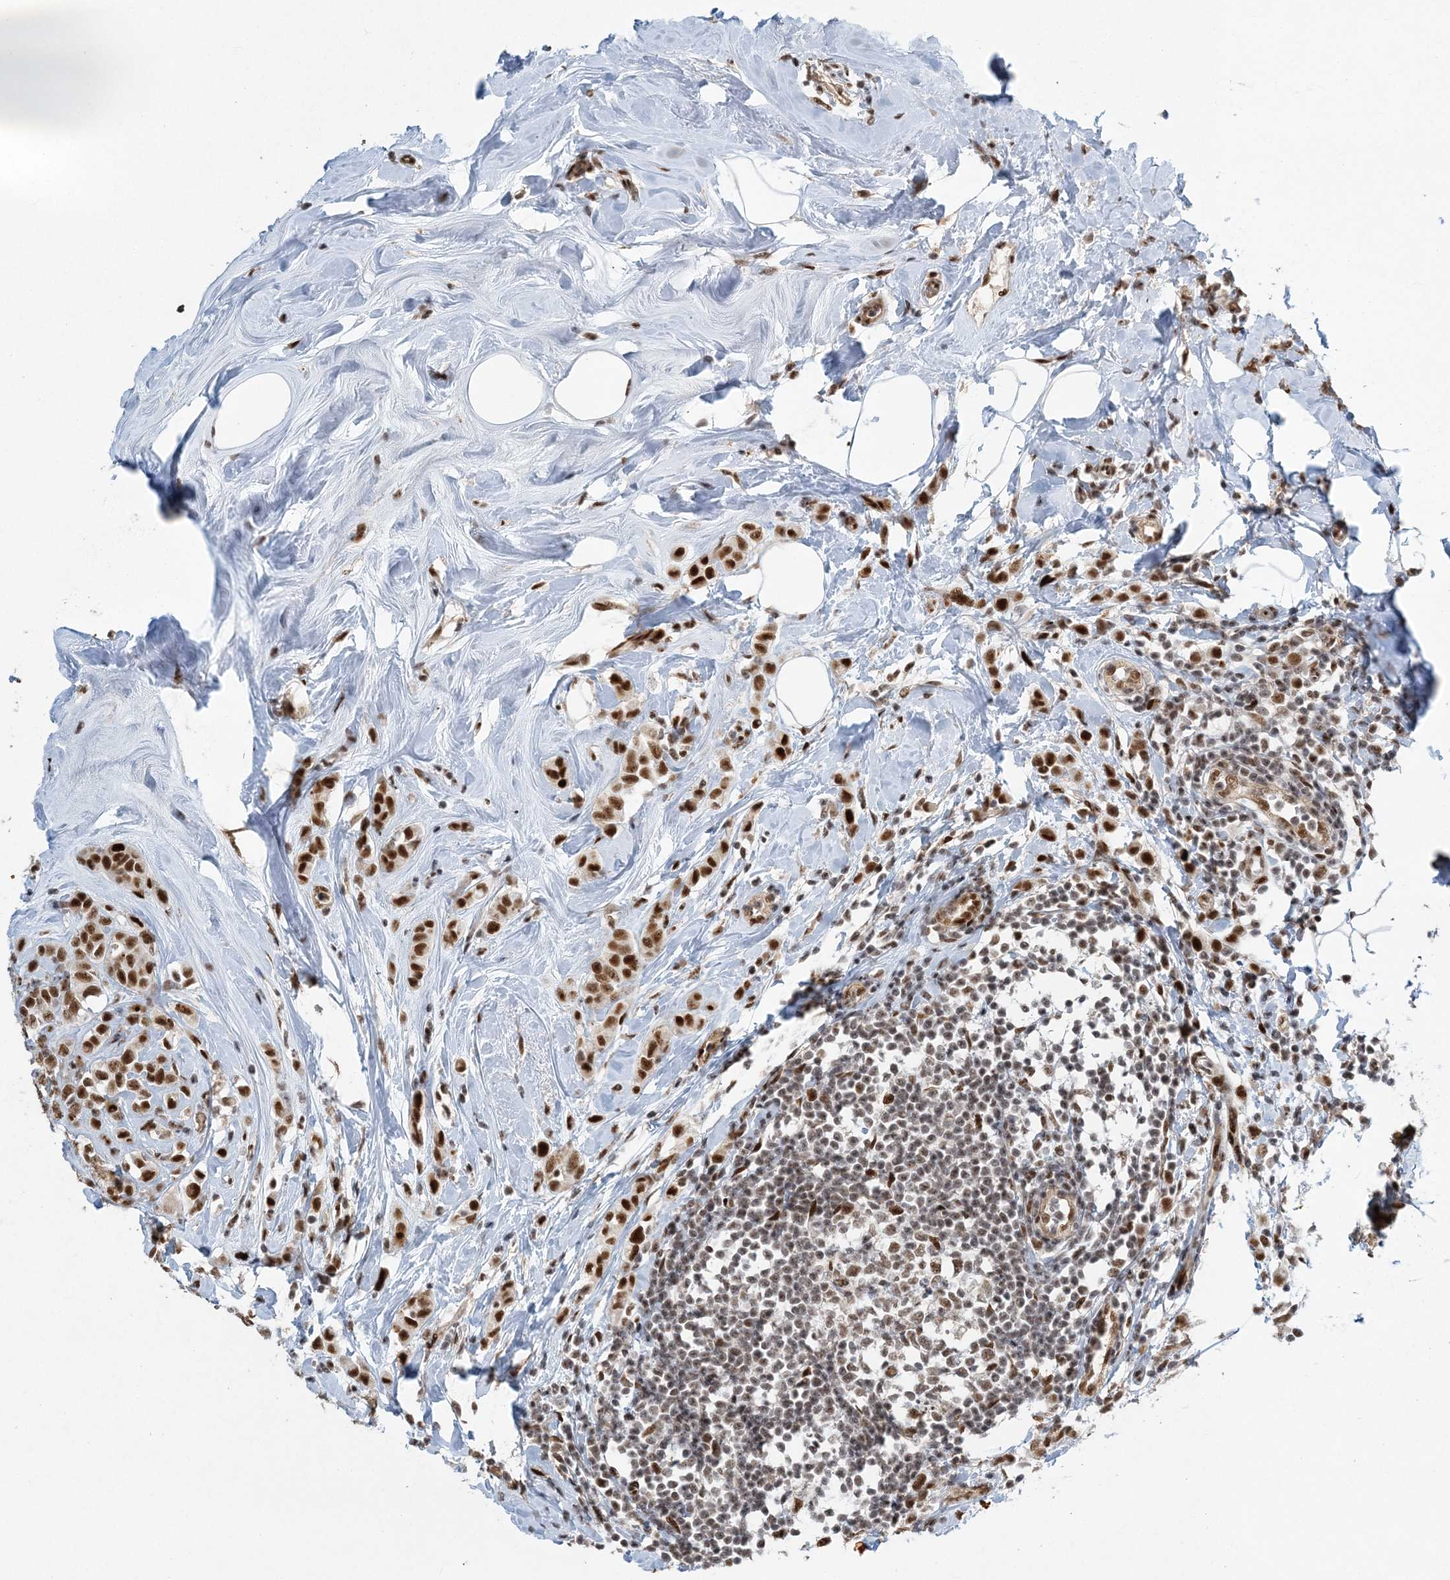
{"staining": {"intensity": "strong", "quantity": ">75%", "location": "nuclear"}, "tissue": "breast cancer", "cell_type": "Tumor cells", "image_type": "cancer", "snomed": [{"axis": "morphology", "description": "Lobular carcinoma"}, {"axis": "topography", "description": "Breast"}], "caption": "Protein staining reveals strong nuclear staining in about >75% of tumor cells in breast cancer.", "gene": "CWC22", "patient": {"sex": "female", "age": 47}}